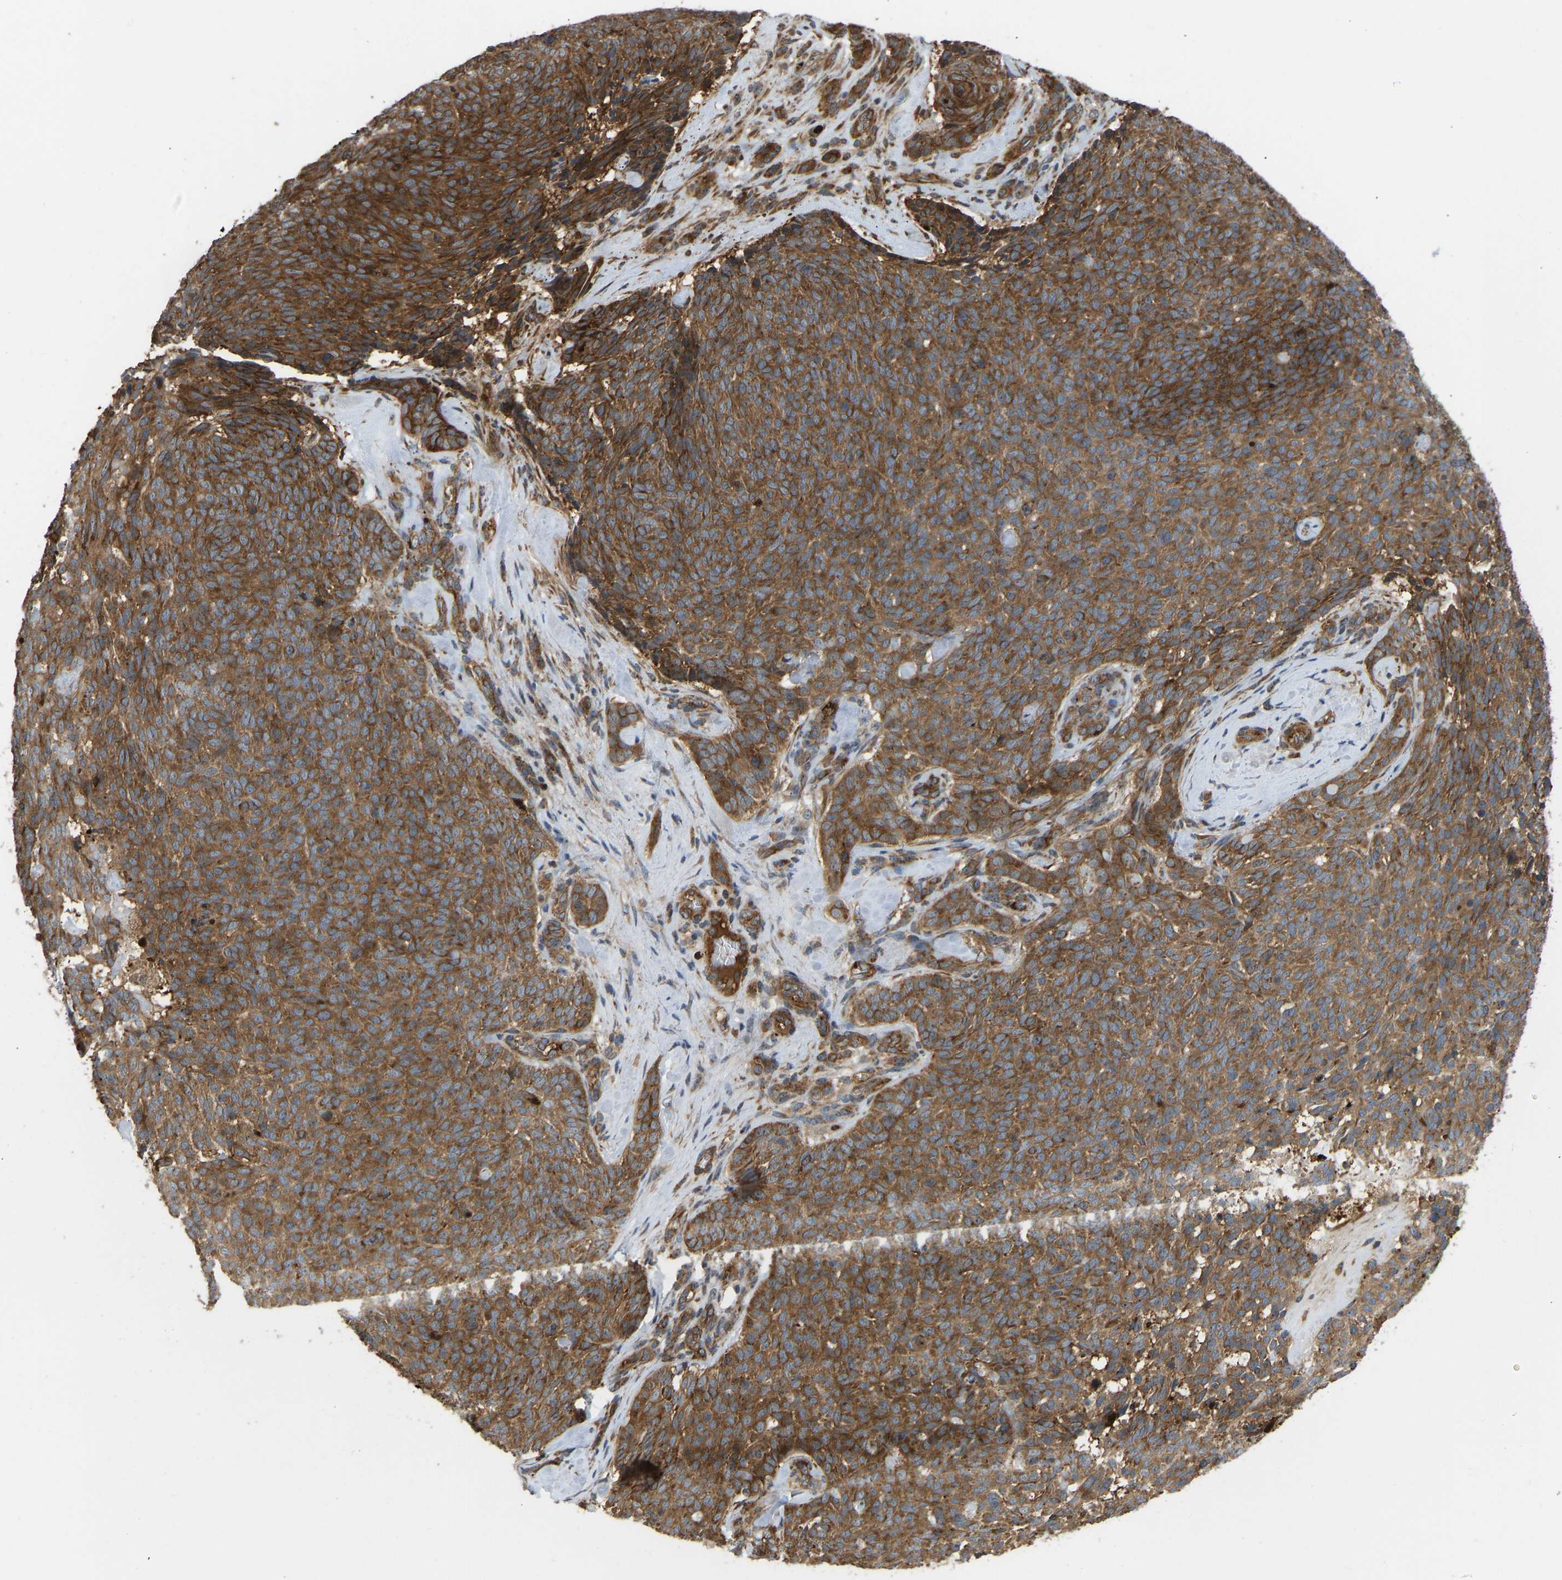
{"staining": {"intensity": "moderate", "quantity": ">75%", "location": "cytoplasmic/membranous"}, "tissue": "skin cancer", "cell_type": "Tumor cells", "image_type": "cancer", "snomed": [{"axis": "morphology", "description": "Basal cell carcinoma"}, {"axis": "topography", "description": "Skin"}], "caption": "About >75% of tumor cells in human skin basal cell carcinoma demonstrate moderate cytoplasmic/membranous protein expression as visualized by brown immunohistochemical staining.", "gene": "RASGRF2", "patient": {"sex": "male", "age": 61}}